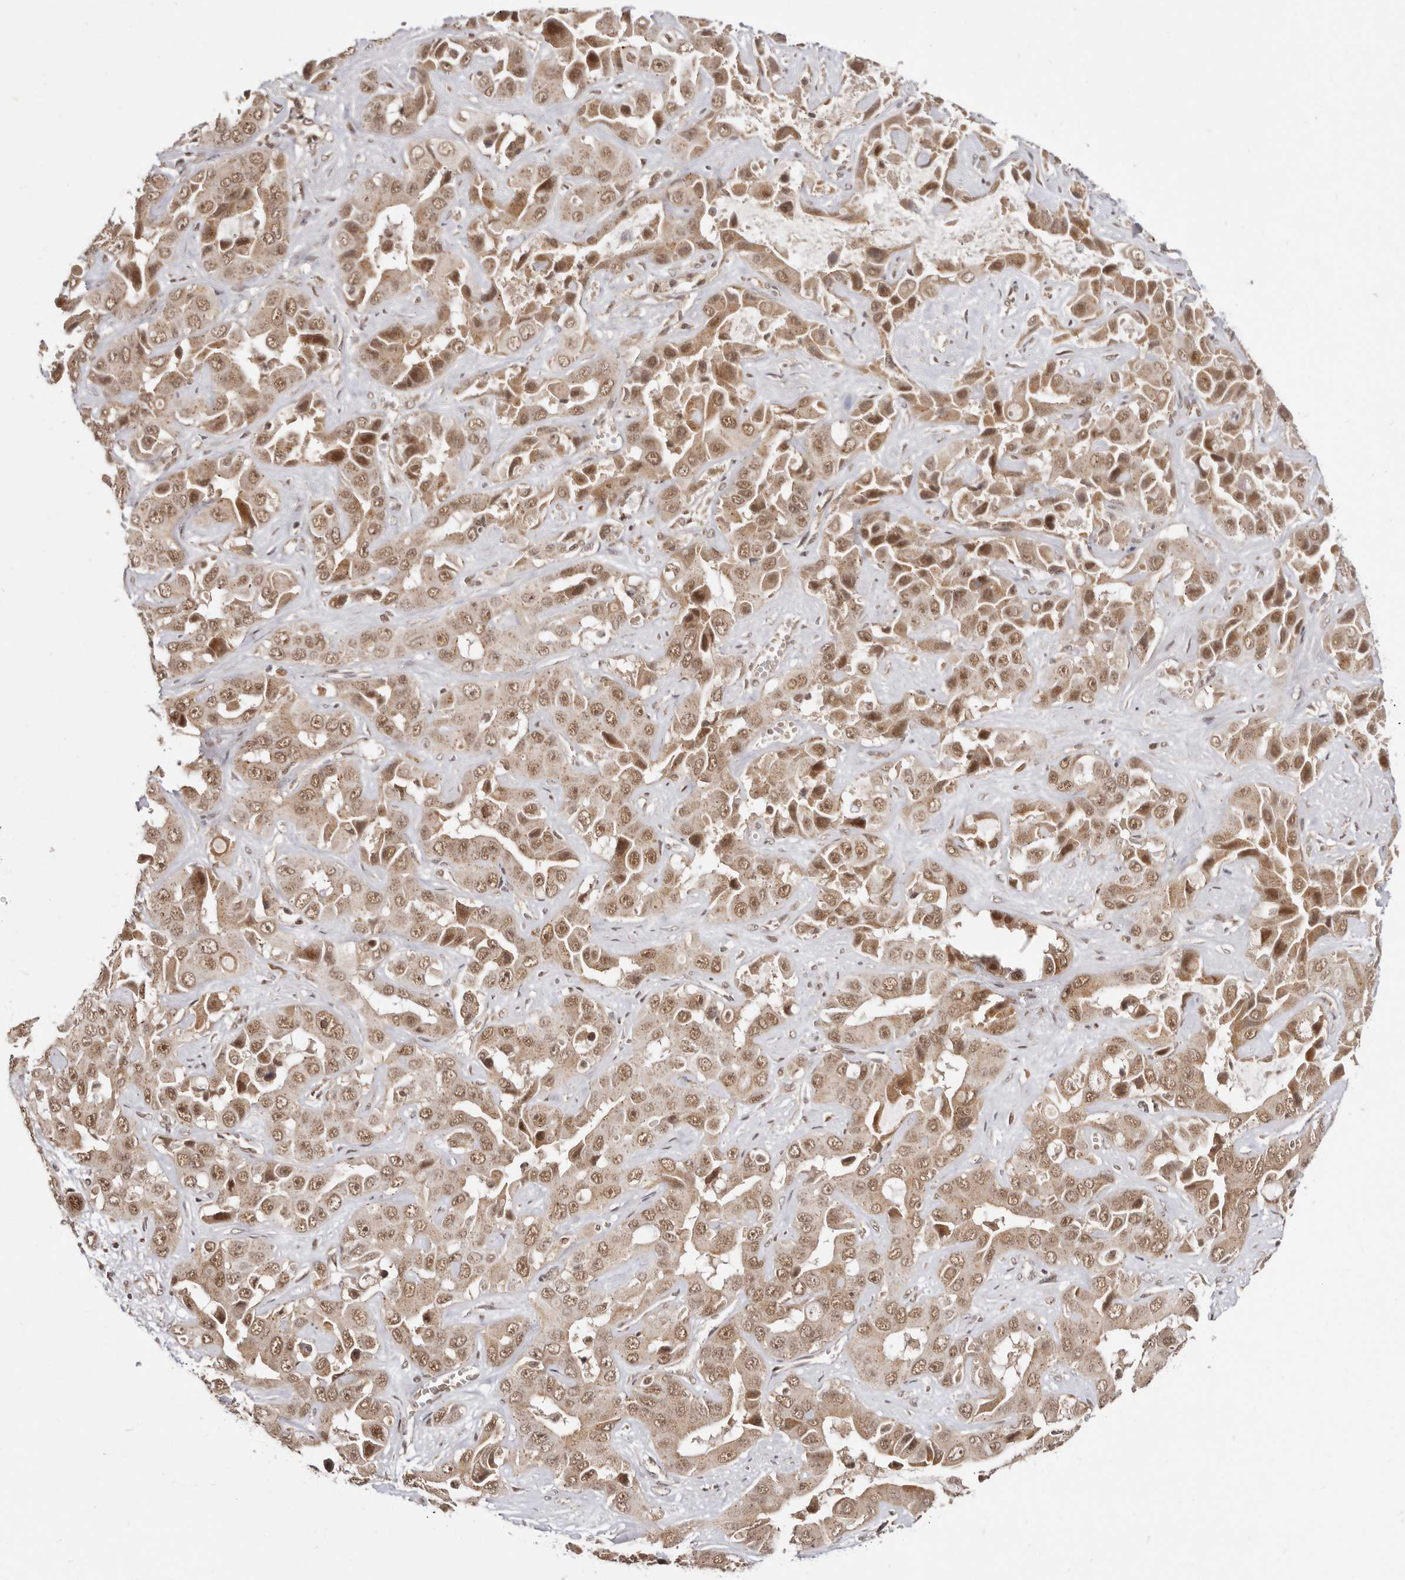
{"staining": {"intensity": "moderate", "quantity": ">75%", "location": "cytoplasmic/membranous,nuclear"}, "tissue": "liver cancer", "cell_type": "Tumor cells", "image_type": "cancer", "snomed": [{"axis": "morphology", "description": "Cholangiocarcinoma"}, {"axis": "topography", "description": "Liver"}], "caption": "Immunohistochemical staining of cholangiocarcinoma (liver) displays medium levels of moderate cytoplasmic/membranous and nuclear expression in approximately >75% of tumor cells.", "gene": "MED8", "patient": {"sex": "female", "age": 52}}